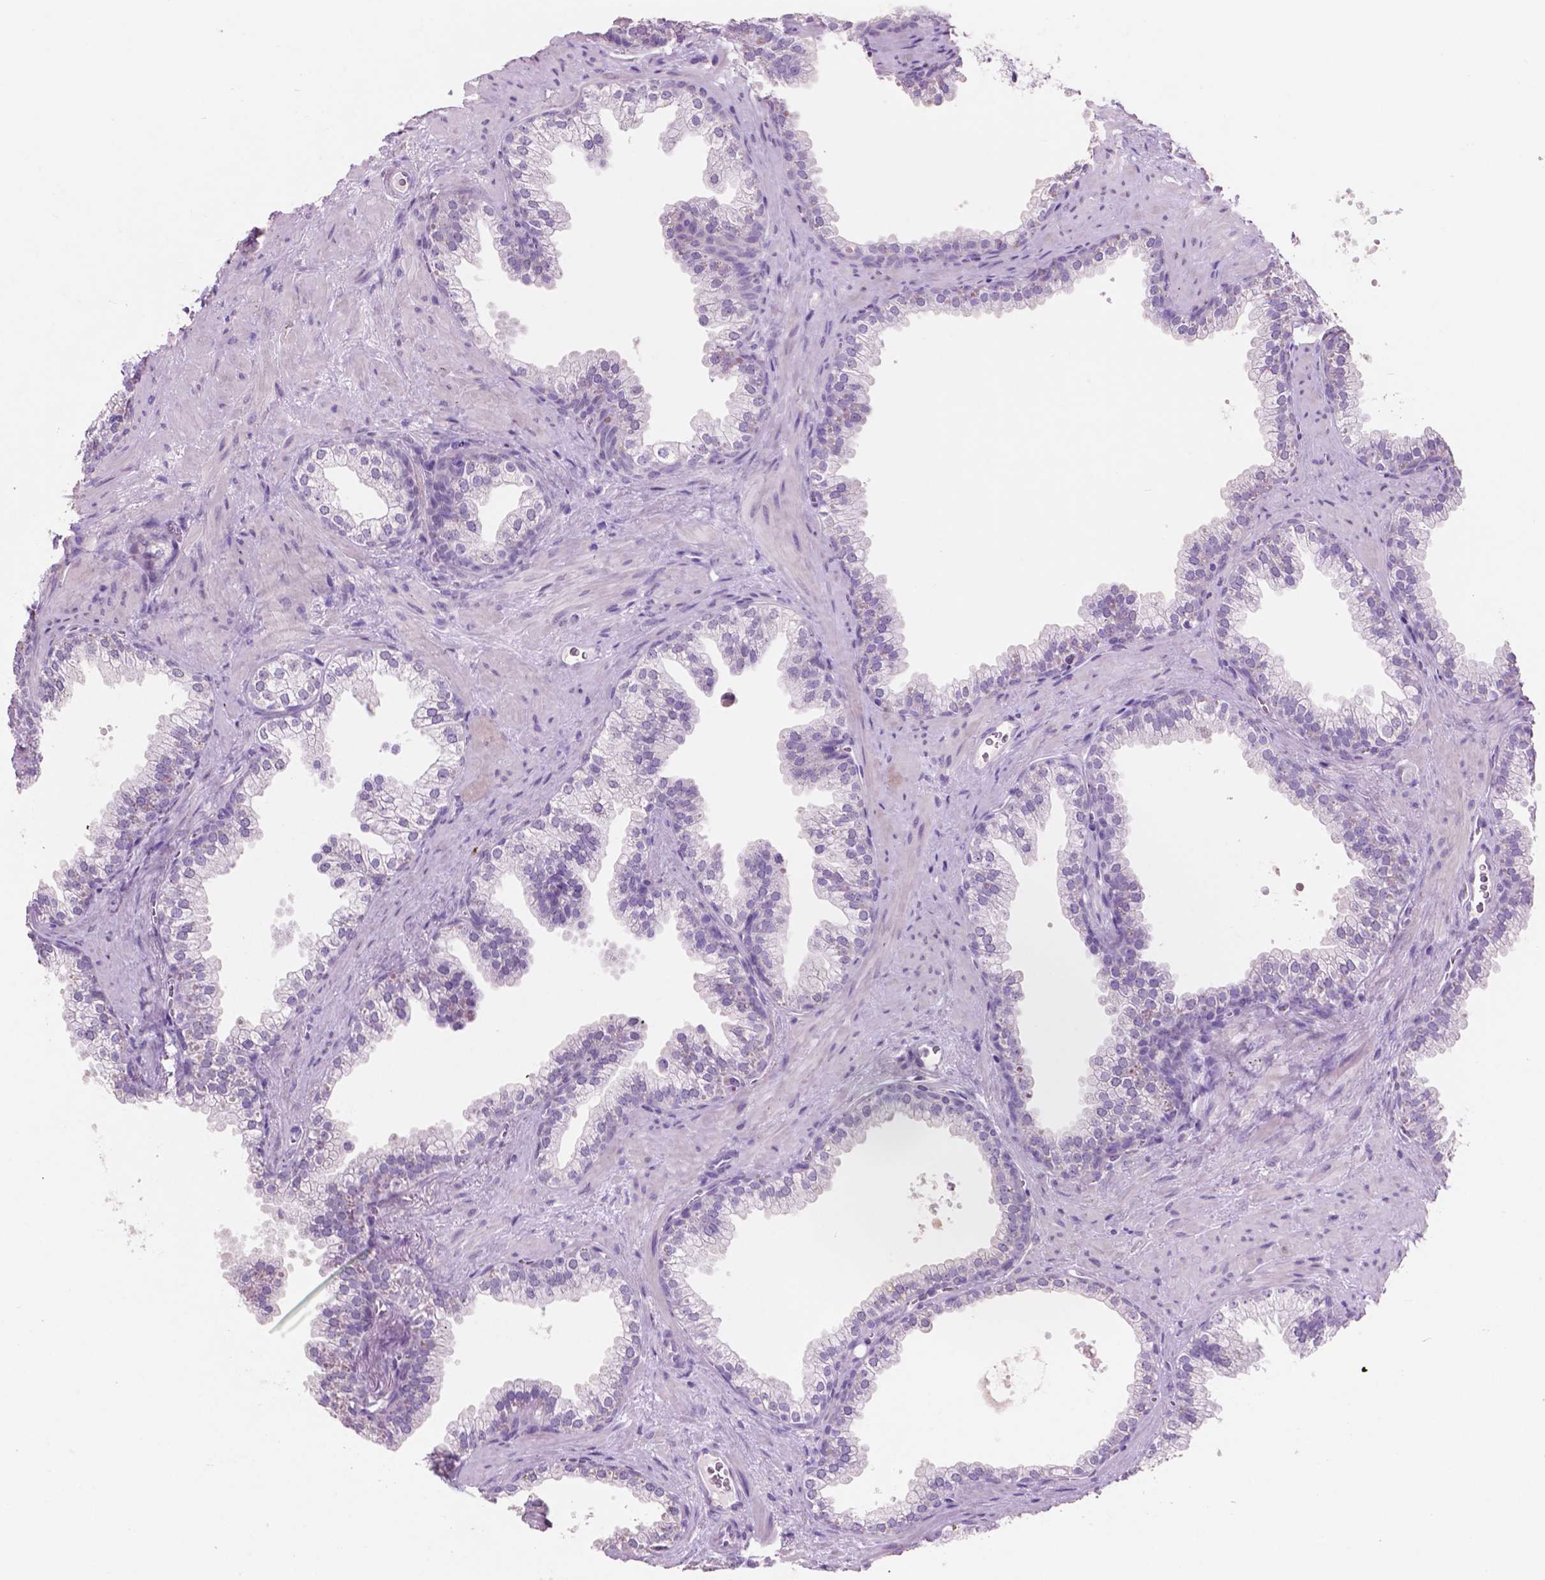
{"staining": {"intensity": "negative", "quantity": "none", "location": "none"}, "tissue": "prostate", "cell_type": "Glandular cells", "image_type": "normal", "snomed": [{"axis": "morphology", "description": "Normal tissue, NOS"}, {"axis": "topography", "description": "Prostate"}], "caption": "This is a photomicrograph of IHC staining of benign prostate, which shows no expression in glandular cells.", "gene": "IDO1", "patient": {"sex": "male", "age": 79}}